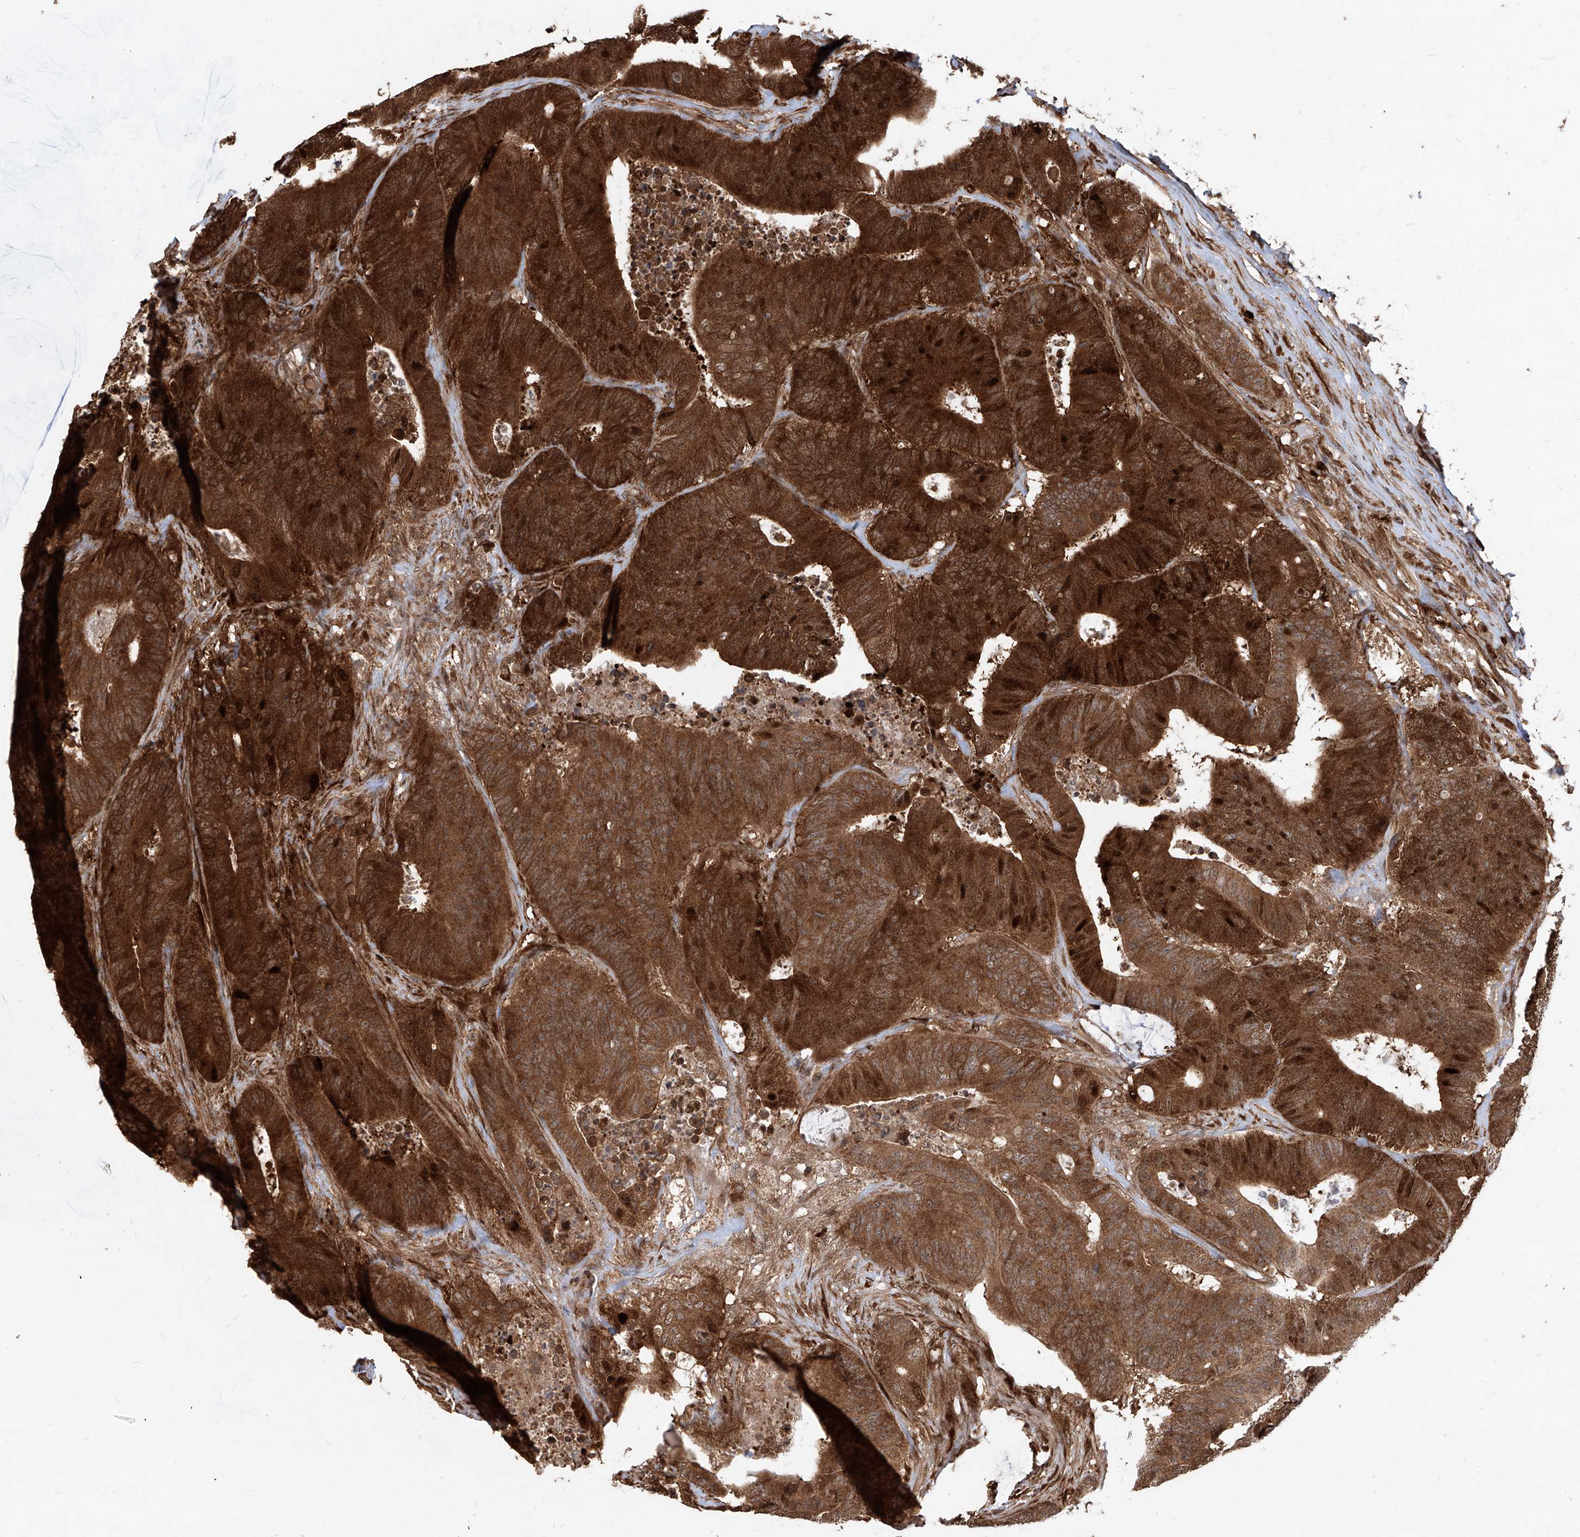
{"staining": {"intensity": "strong", "quantity": ">75%", "location": "cytoplasmic/membranous,nuclear"}, "tissue": "colorectal cancer", "cell_type": "Tumor cells", "image_type": "cancer", "snomed": [{"axis": "morphology", "description": "Adenocarcinoma, NOS"}, {"axis": "topography", "description": "Colon"}], "caption": "Tumor cells exhibit high levels of strong cytoplasmic/membranous and nuclear positivity in approximately >75% of cells in colorectal adenocarcinoma.", "gene": "MAGED2", "patient": {"sex": "male", "age": 83}}